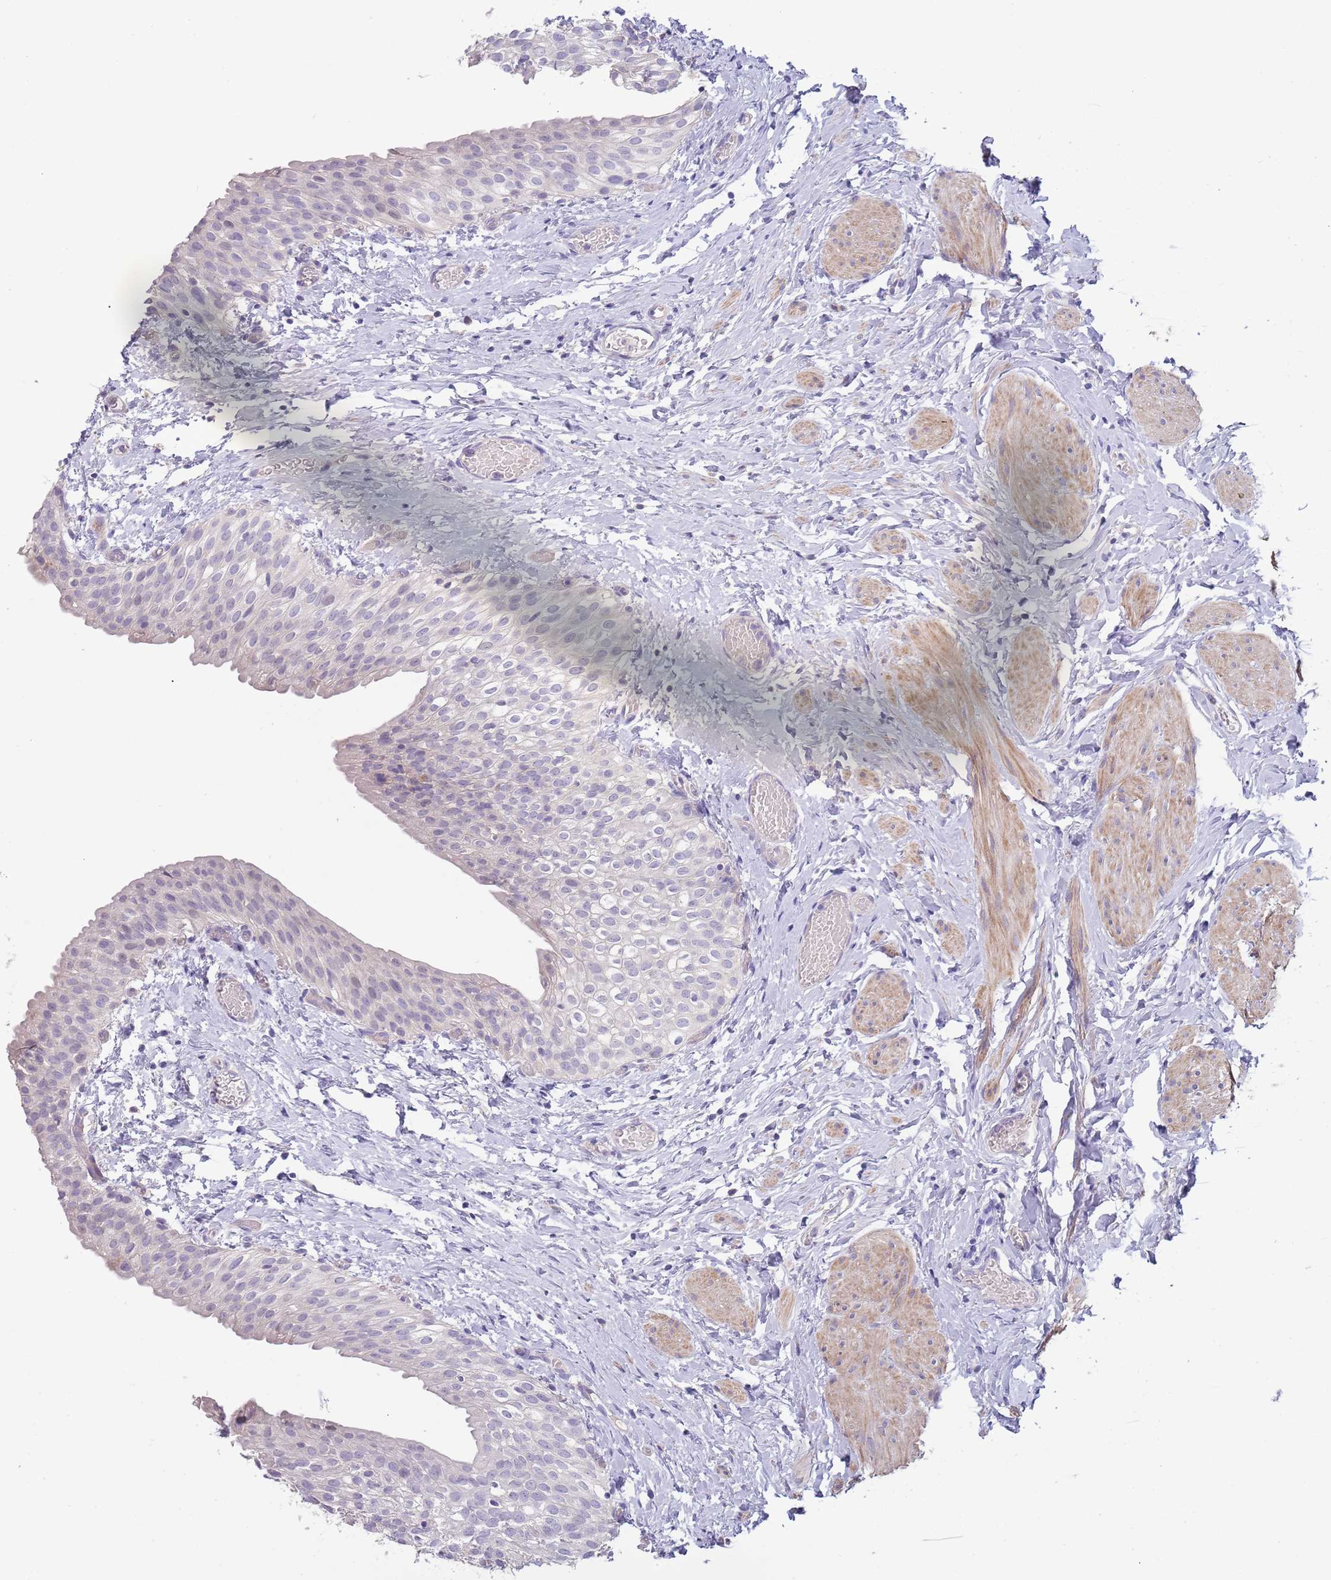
{"staining": {"intensity": "negative", "quantity": "none", "location": "none"}, "tissue": "urinary bladder", "cell_type": "Urothelial cells", "image_type": "normal", "snomed": [{"axis": "morphology", "description": "Normal tissue, NOS"}, {"axis": "topography", "description": "Urinary bladder"}], "caption": "This is a image of immunohistochemistry staining of normal urinary bladder, which shows no staining in urothelial cells. Brightfield microscopy of immunohistochemistry (IHC) stained with DAB (3,3'-diaminobenzidine) (brown) and hematoxylin (blue), captured at high magnification.", "gene": "SUSD1", "patient": {"sex": "male", "age": 1}}